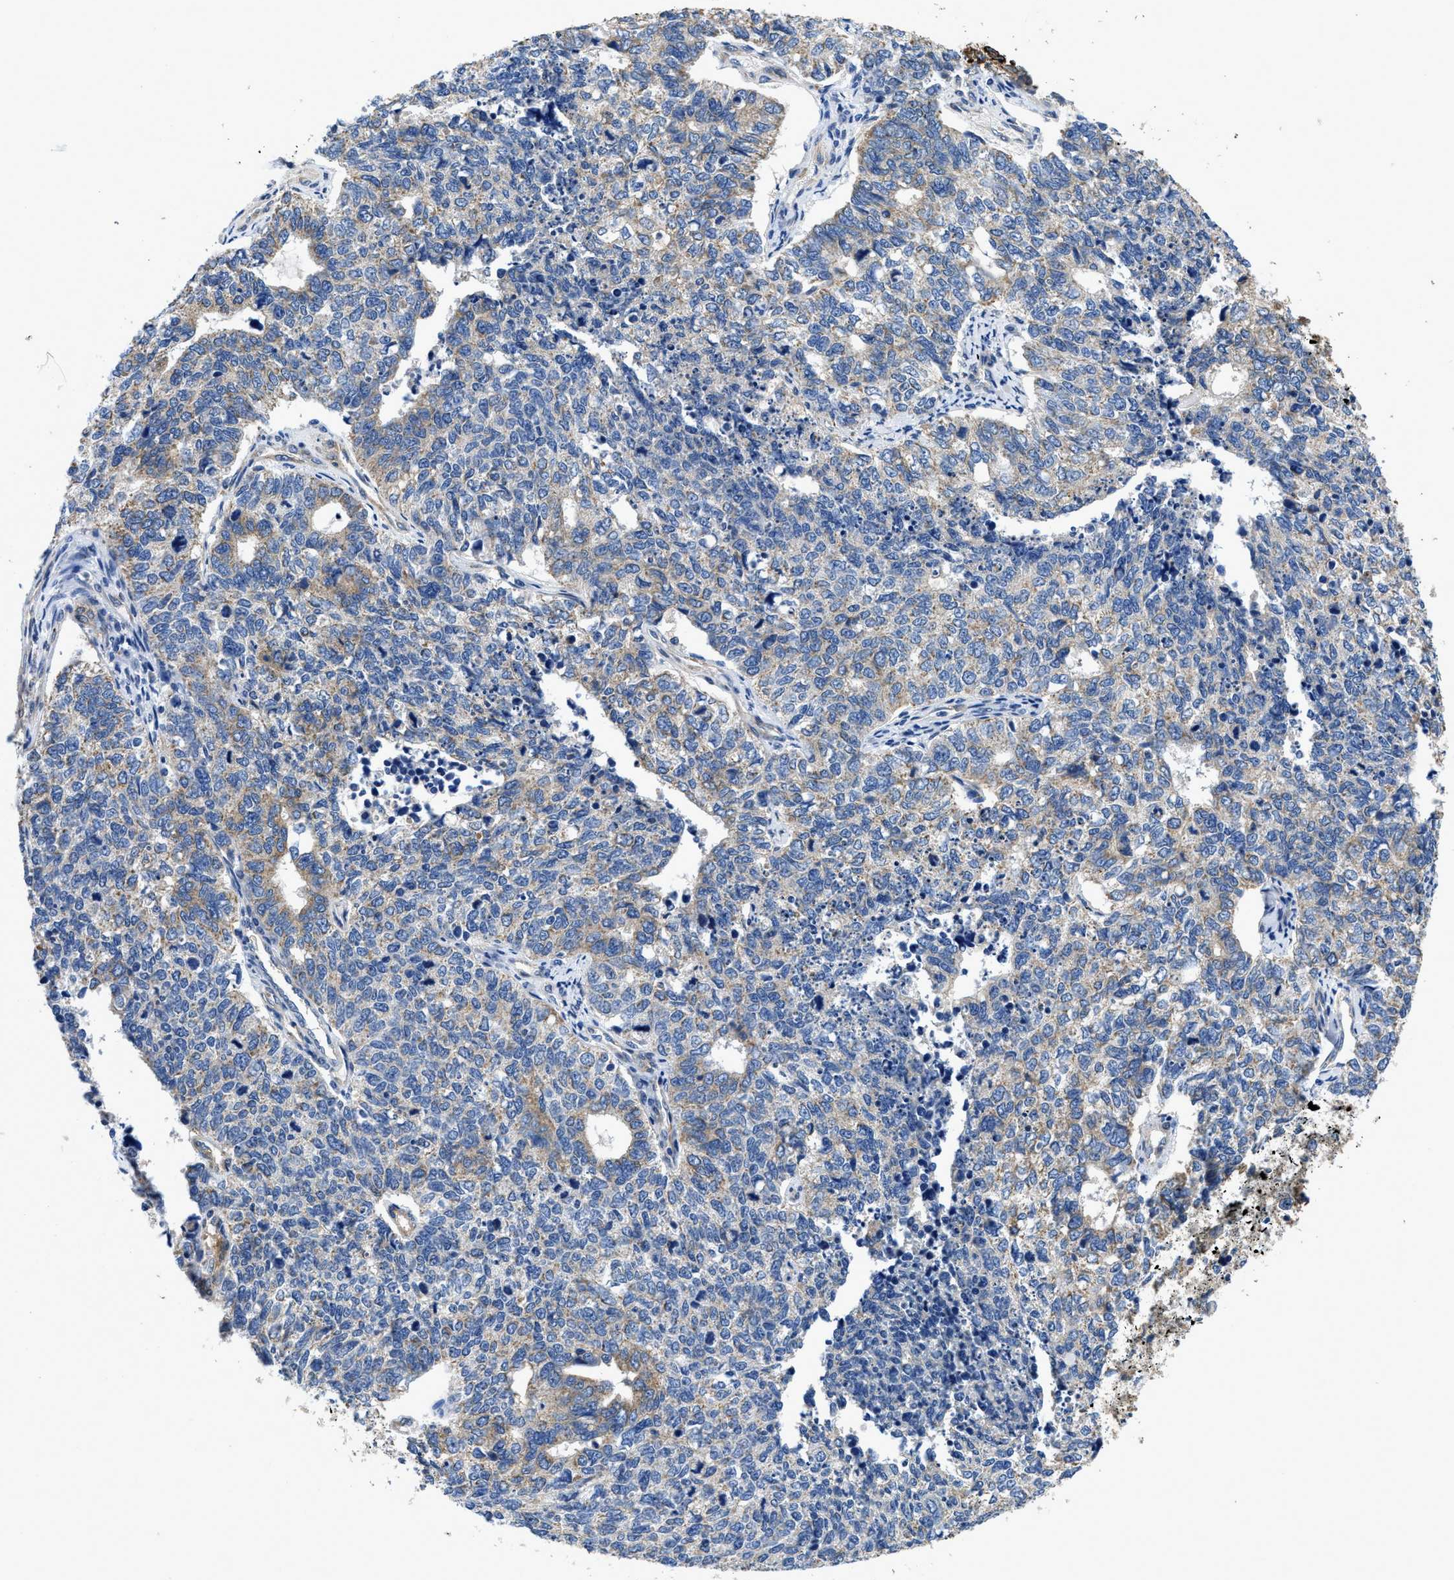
{"staining": {"intensity": "weak", "quantity": "25%-75%", "location": "cytoplasmic/membranous"}, "tissue": "cervical cancer", "cell_type": "Tumor cells", "image_type": "cancer", "snomed": [{"axis": "morphology", "description": "Squamous cell carcinoma, NOS"}, {"axis": "topography", "description": "Cervix"}], "caption": "Immunohistochemistry (IHC) micrograph of neoplastic tissue: cervical squamous cell carcinoma stained using immunohistochemistry demonstrates low levels of weak protein expression localized specifically in the cytoplasmic/membranous of tumor cells, appearing as a cytoplasmic/membranous brown color.", "gene": "RAPH1", "patient": {"sex": "female", "age": 63}}